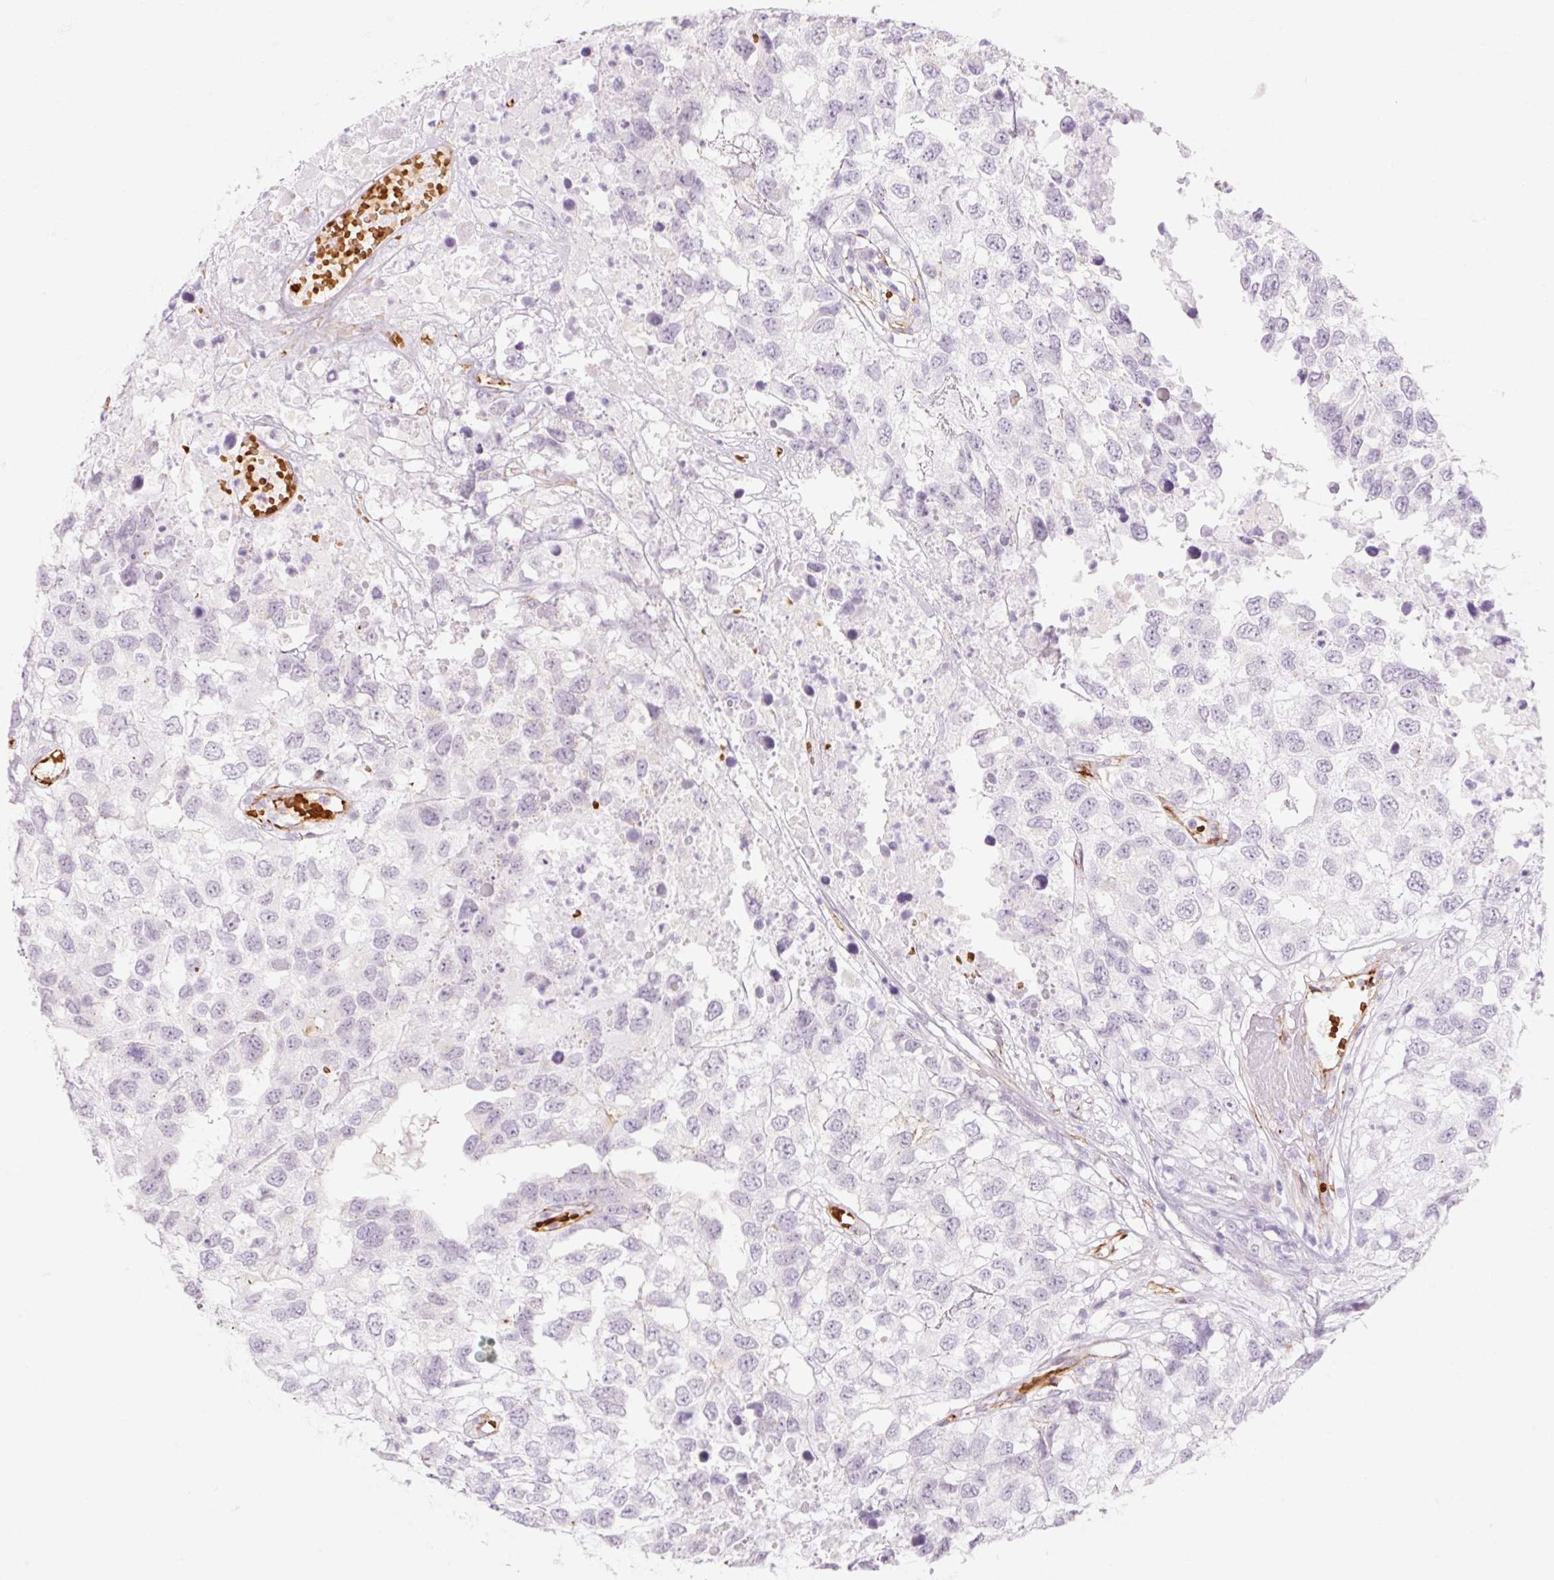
{"staining": {"intensity": "negative", "quantity": "none", "location": "none"}, "tissue": "testis cancer", "cell_type": "Tumor cells", "image_type": "cancer", "snomed": [{"axis": "morphology", "description": "Carcinoma, Embryonal, NOS"}, {"axis": "topography", "description": "Testis"}], "caption": "The IHC histopathology image has no significant staining in tumor cells of testis cancer tissue.", "gene": "TAF1L", "patient": {"sex": "male", "age": 83}}